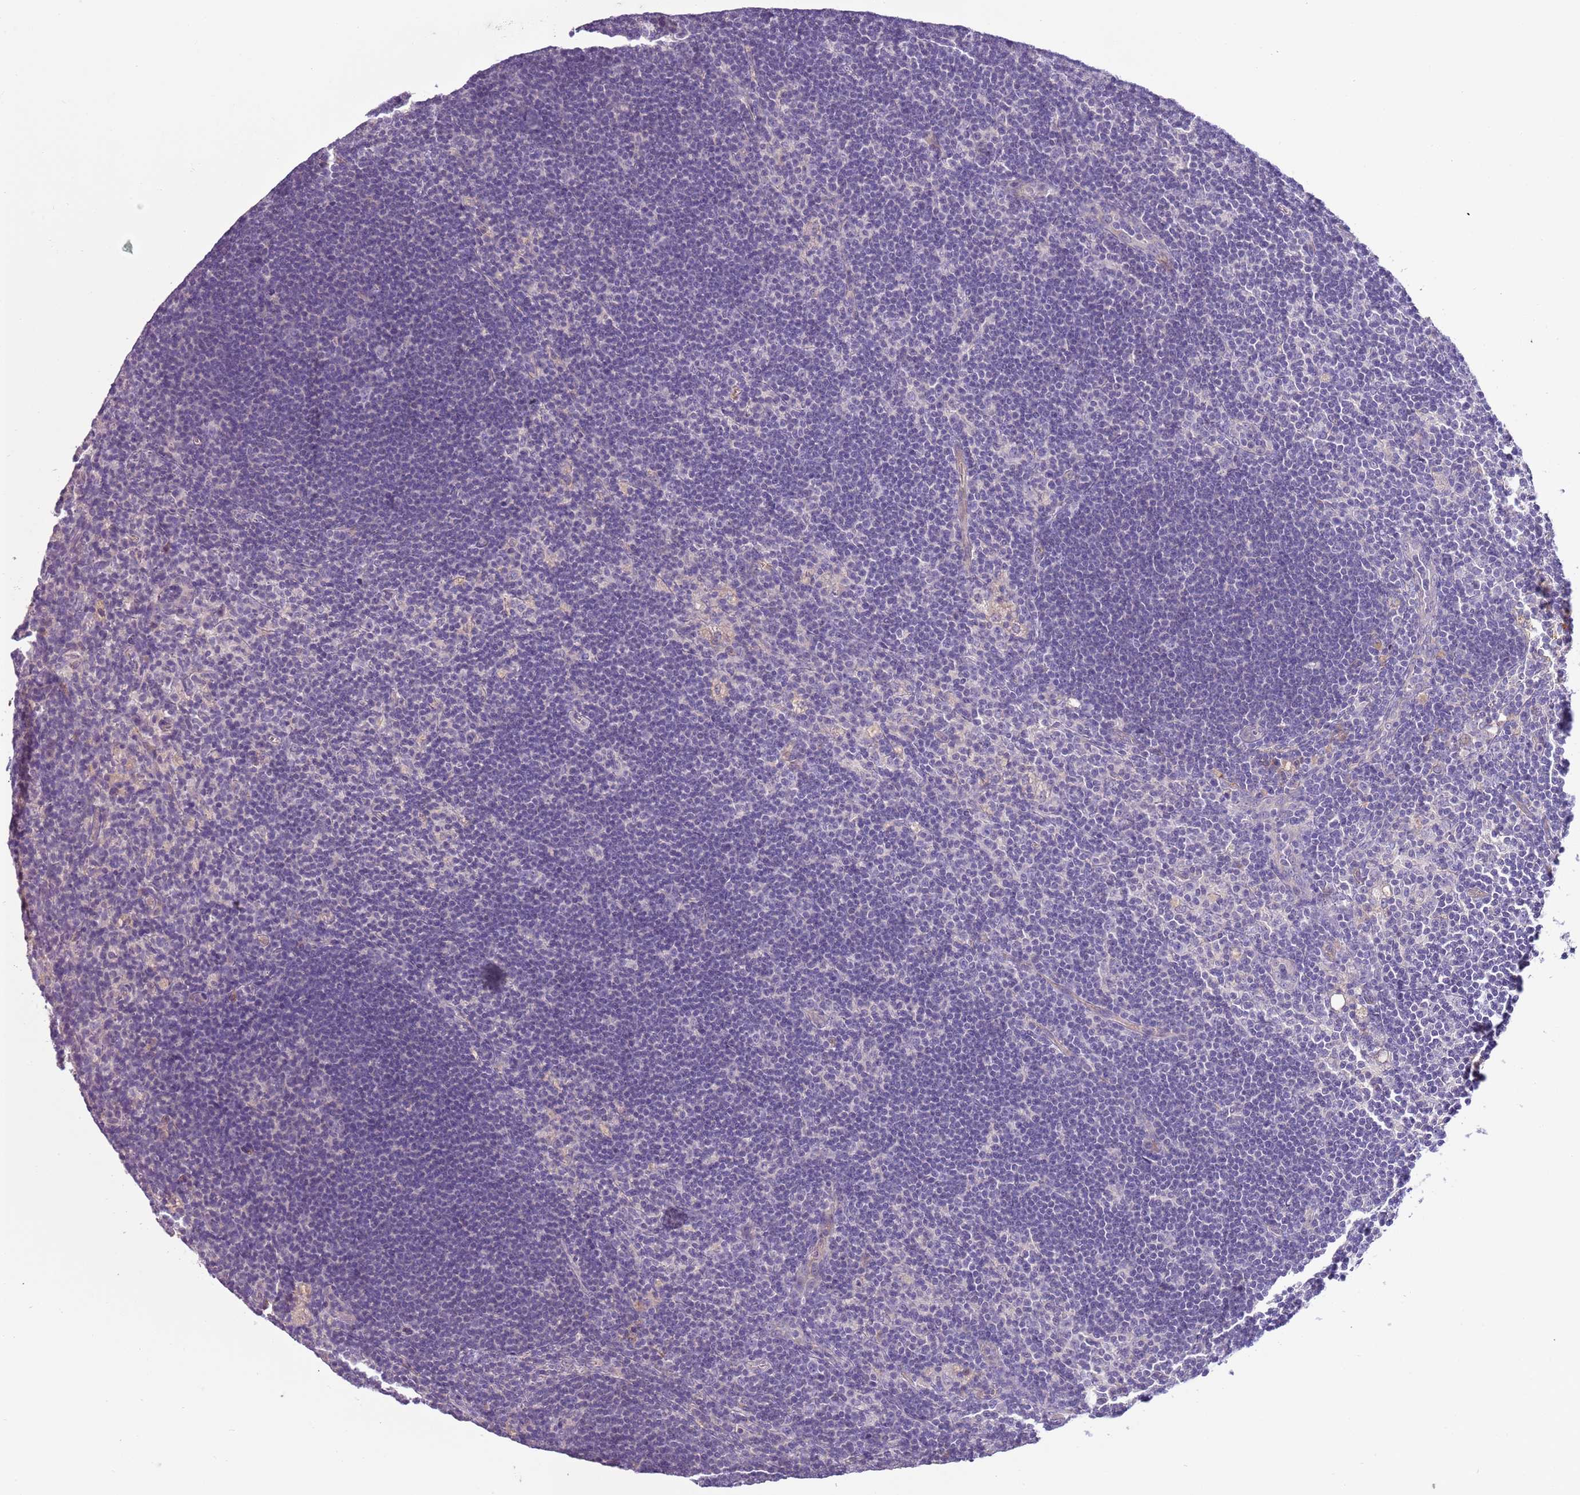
{"staining": {"intensity": "negative", "quantity": "none", "location": "none"}, "tissue": "lymph node", "cell_type": "Germinal center cells", "image_type": "normal", "snomed": [{"axis": "morphology", "description": "Normal tissue, NOS"}, {"axis": "topography", "description": "Lymph node"}], "caption": "The micrograph demonstrates no staining of germinal center cells in normal lymph node.", "gene": "HES3", "patient": {"sex": "male", "age": 24}}